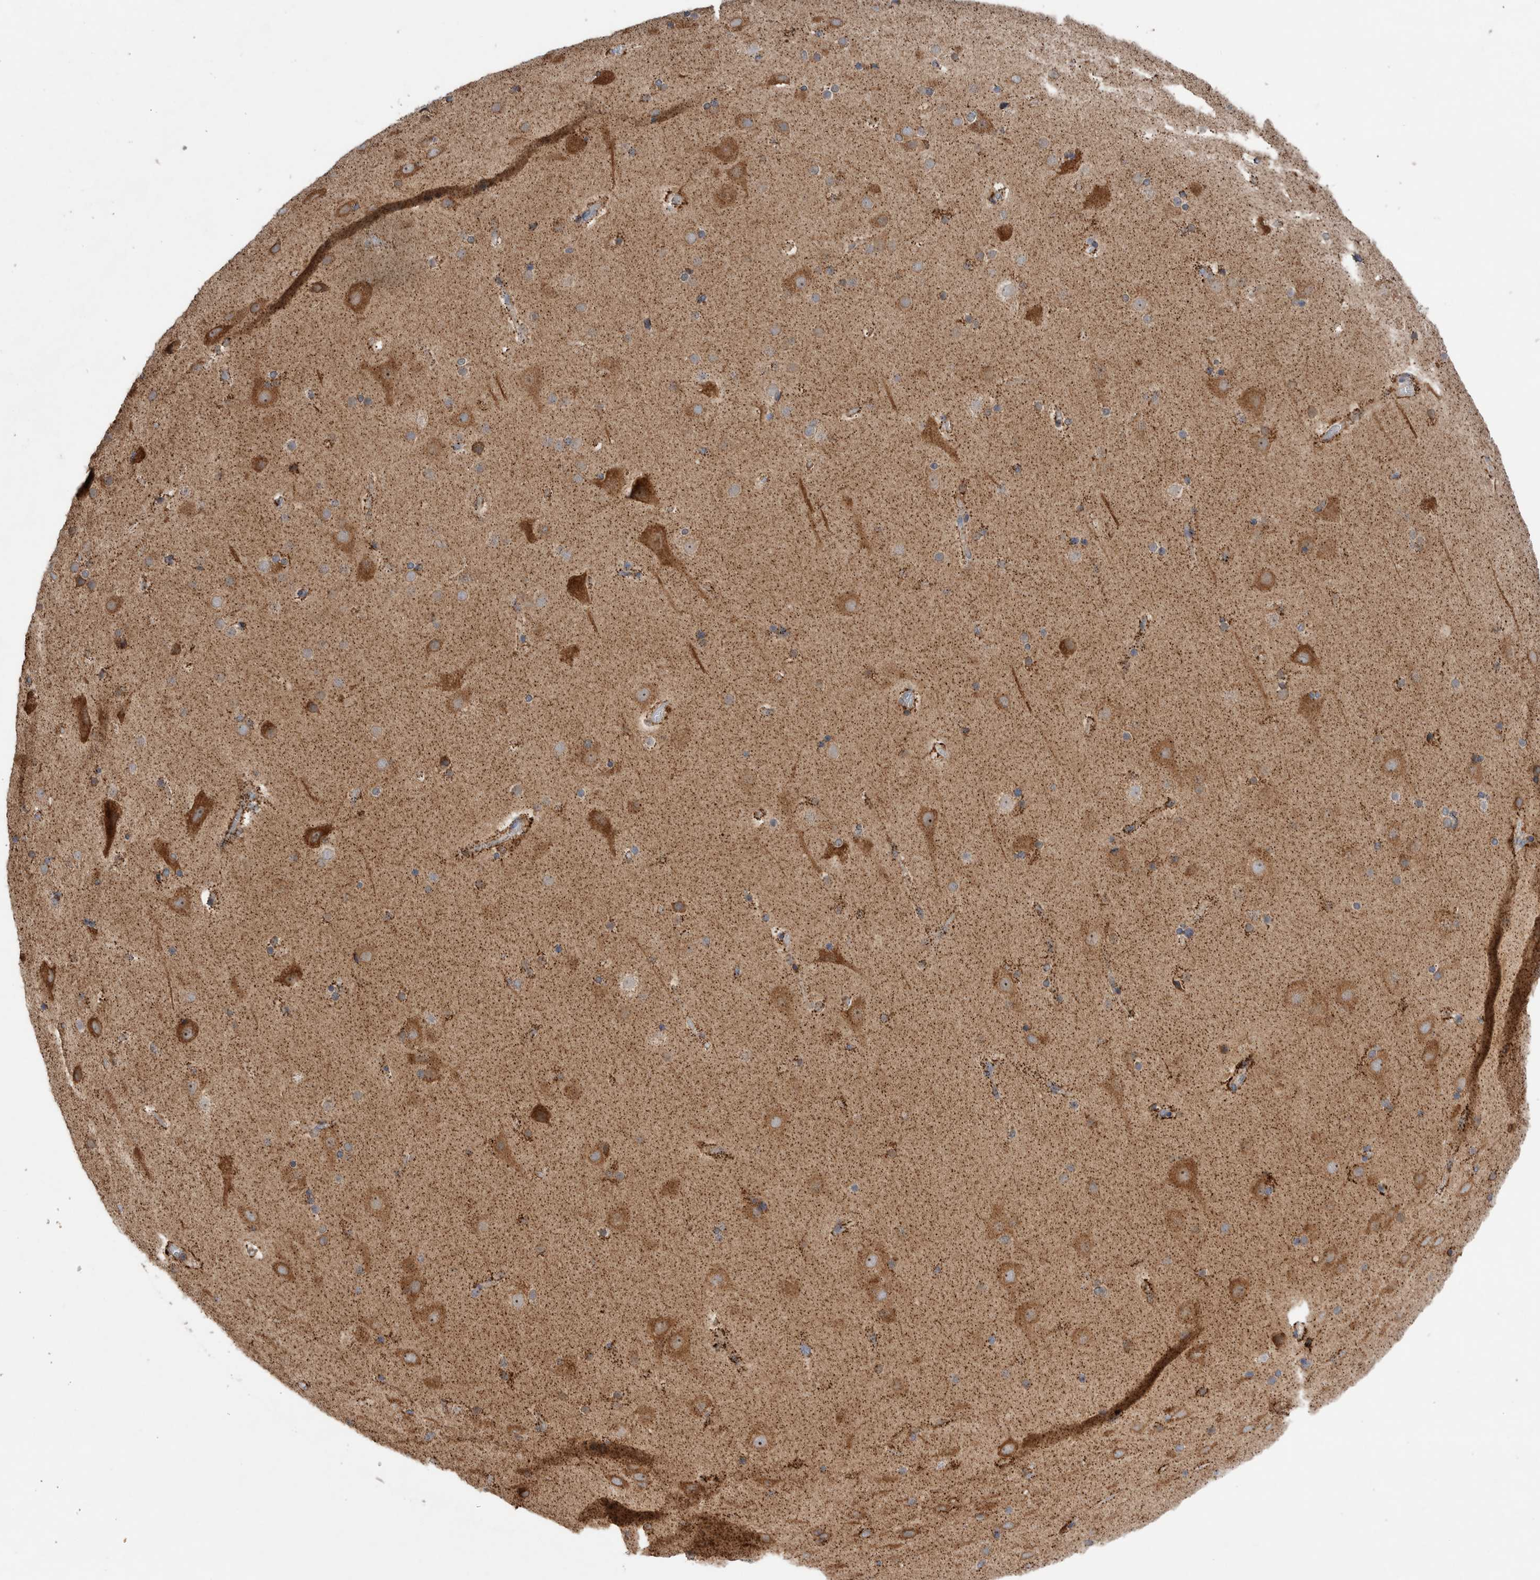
{"staining": {"intensity": "strong", "quantity": "25%-75%", "location": "none"}, "tissue": "cerebral cortex", "cell_type": "Endothelial cells", "image_type": "normal", "snomed": [{"axis": "morphology", "description": "Normal tissue, NOS"}, {"axis": "topography", "description": "Cerebral cortex"}], "caption": "The histopathology image exhibits a brown stain indicating the presence of a protein in the None of endothelial cells in cerebral cortex. The protein is shown in brown color, while the nuclei are stained blue.", "gene": "KIF21B", "patient": {"sex": "male", "age": 57}}